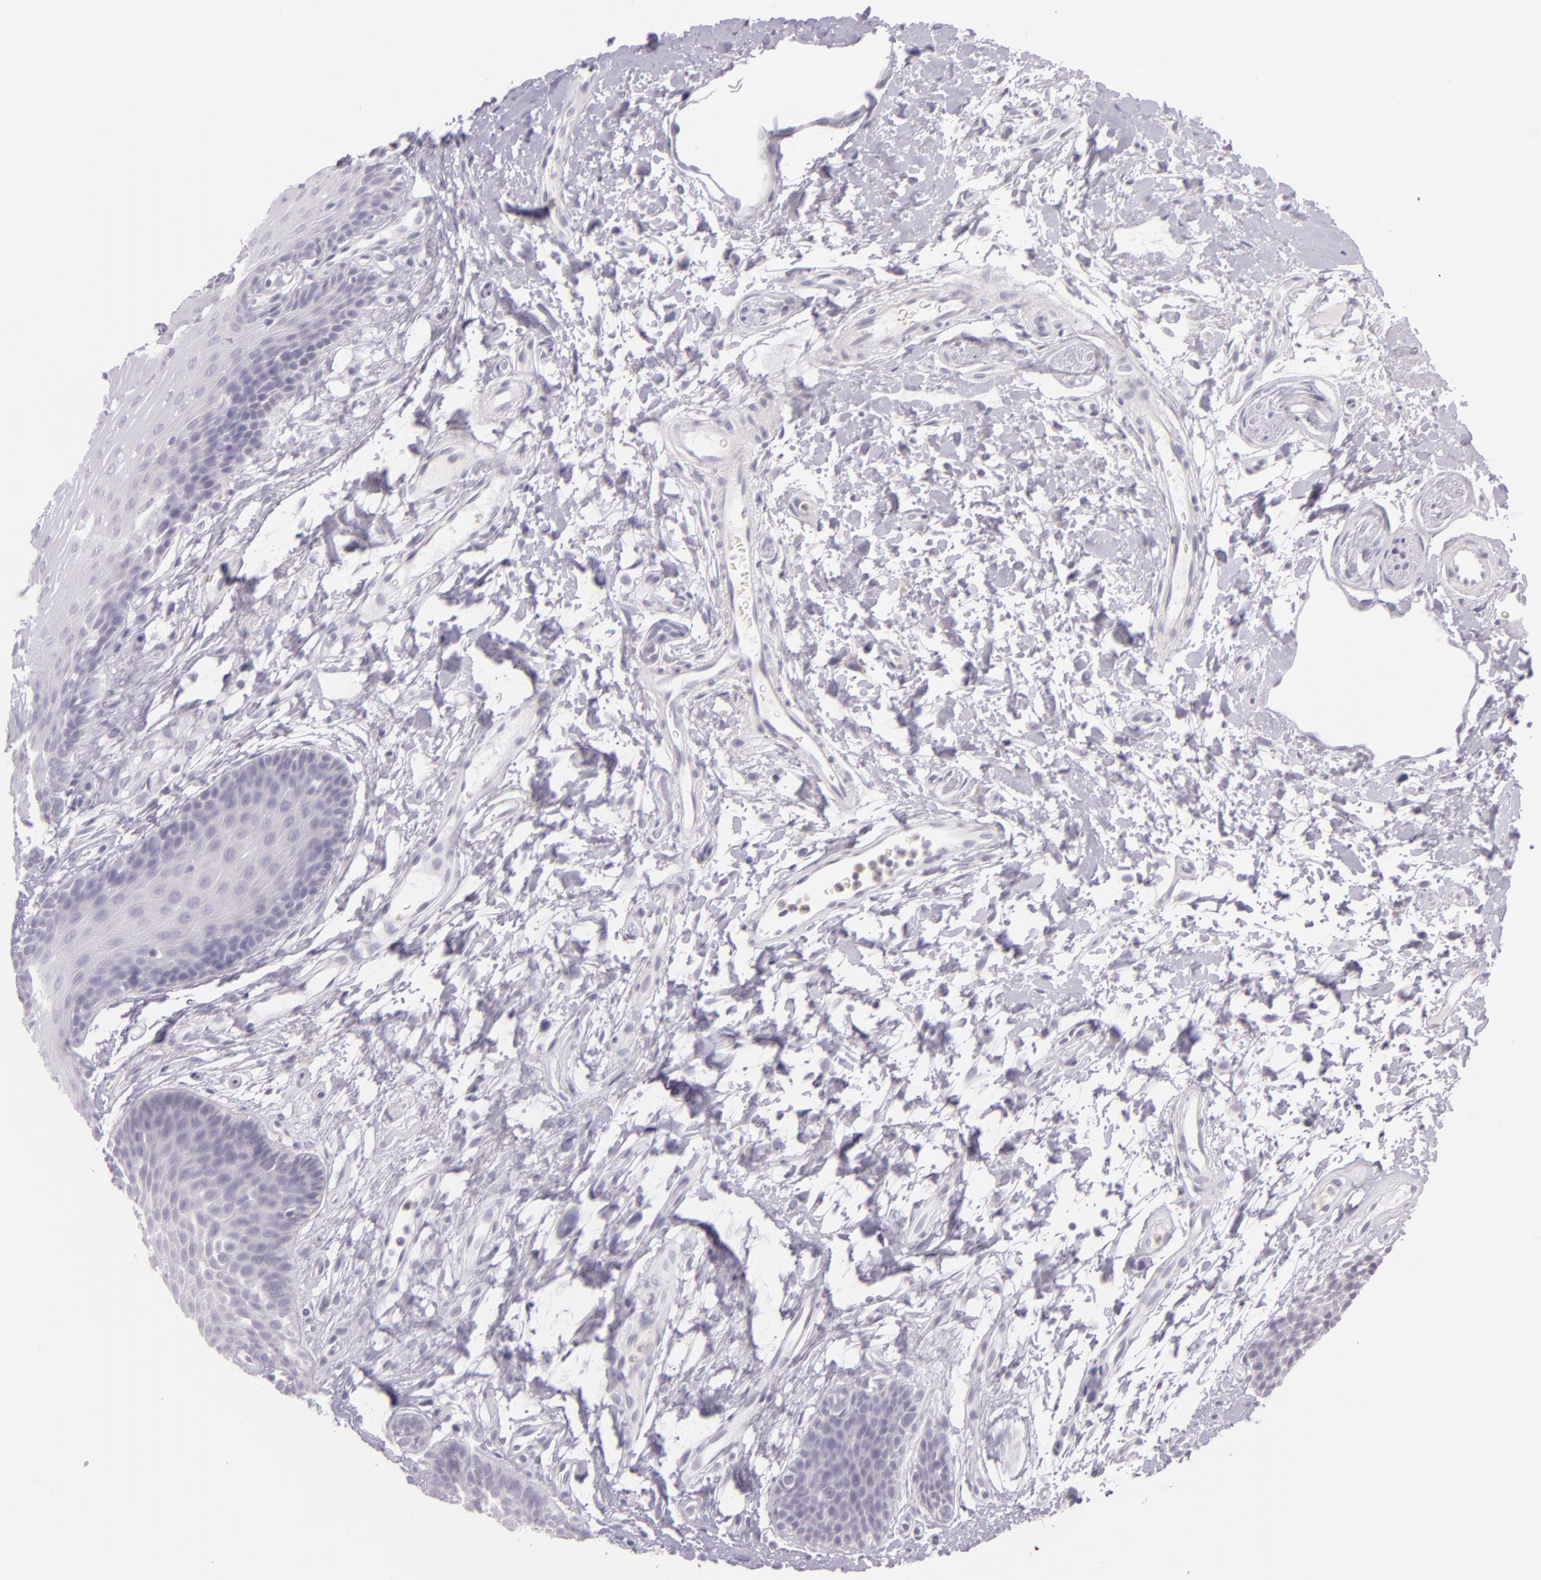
{"staining": {"intensity": "negative", "quantity": "none", "location": "none"}, "tissue": "oral mucosa", "cell_type": "Squamous epithelial cells", "image_type": "normal", "snomed": [{"axis": "morphology", "description": "Normal tissue, NOS"}, {"axis": "topography", "description": "Oral tissue"}], "caption": "Immunohistochemistry (IHC) image of unremarkable oral mucosa: oral mucosa stained with DAB (3,3'-diaminobenzidine) demonstrates no significant protein expression in squamous epithelial cells.", "gene": "CBS", "patient": {"sex": "male", "age": 62}}